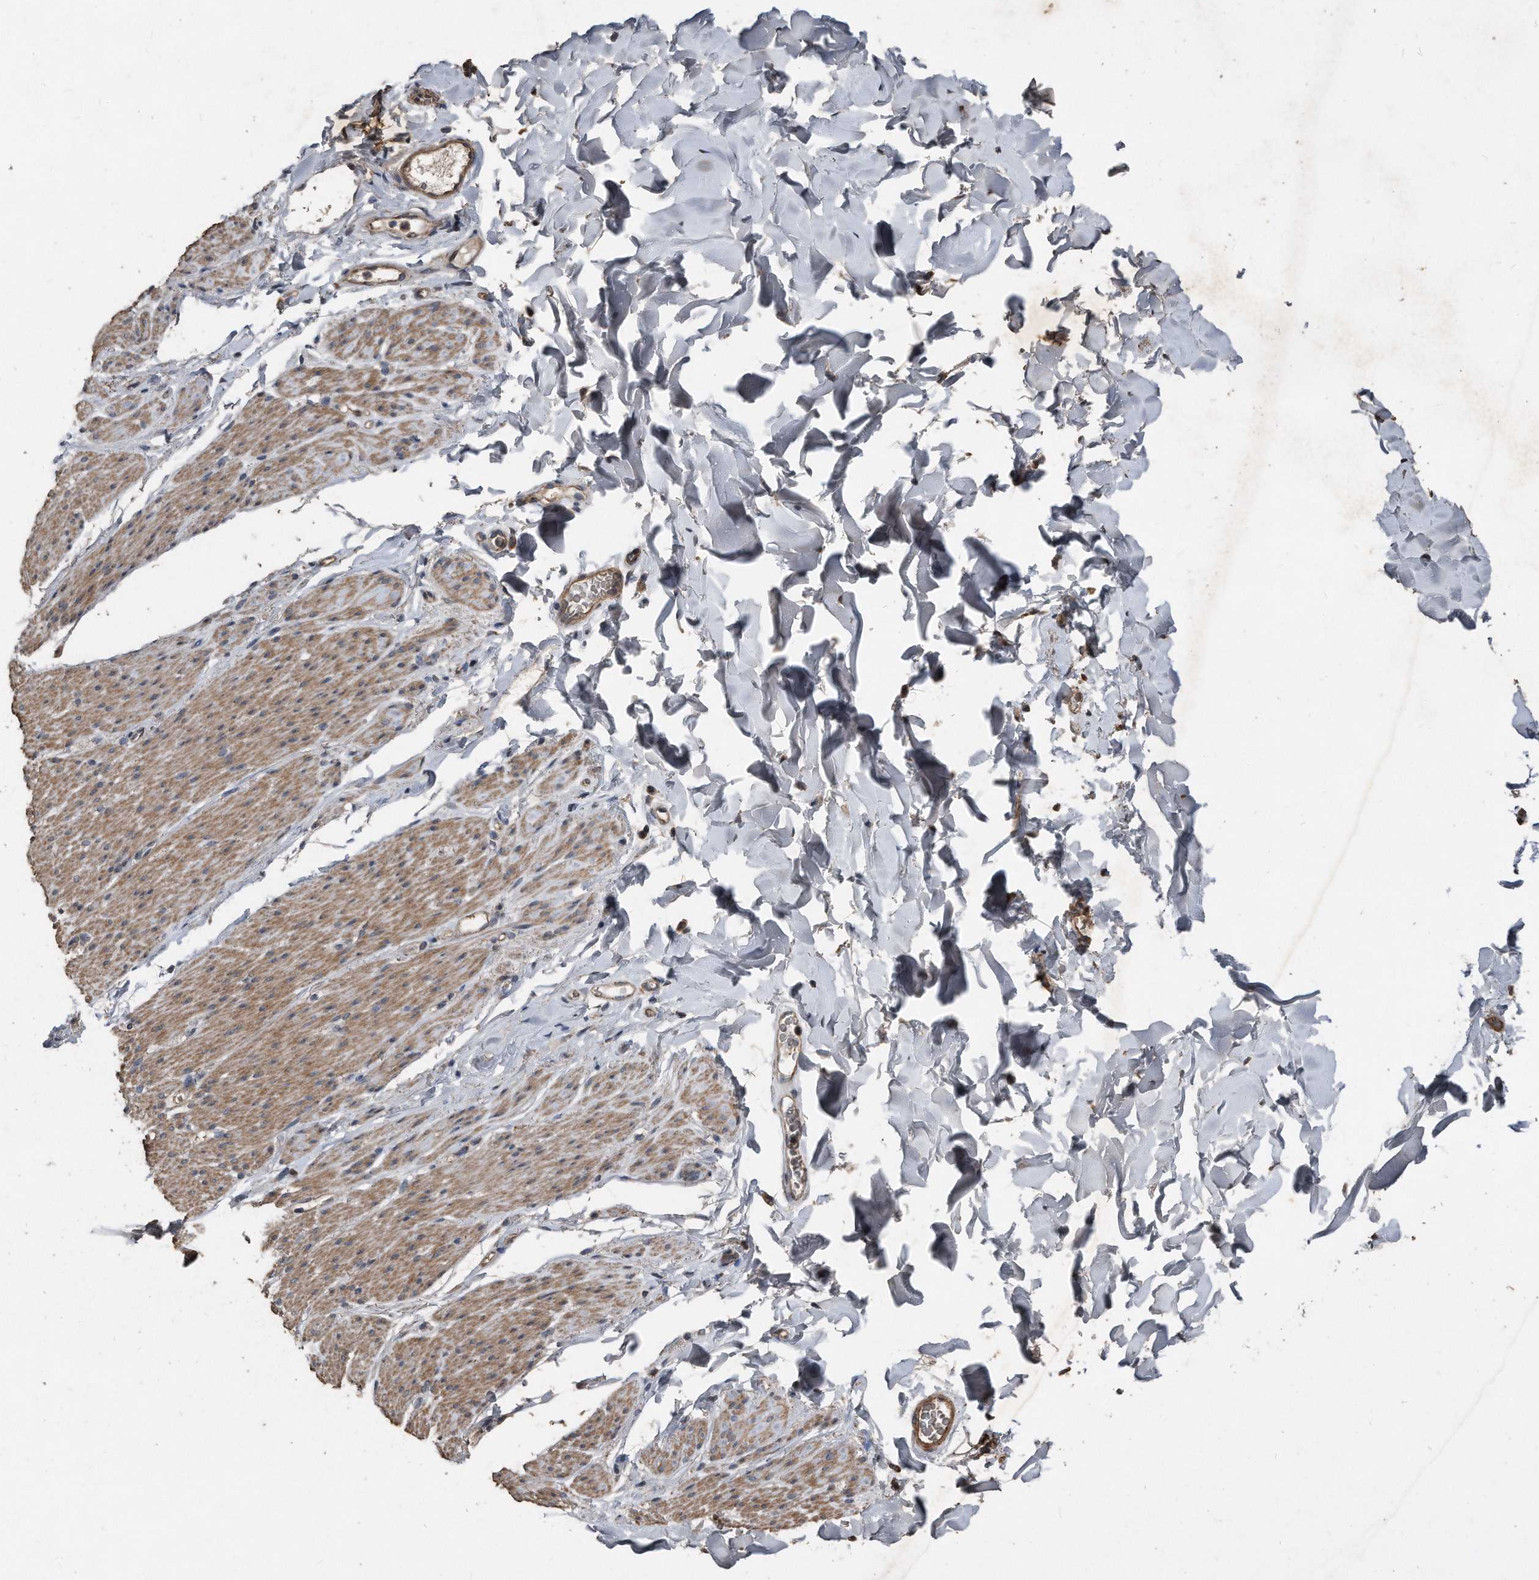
{"staining": {"intensity": "moderate", "quantity": "25%-75%", "location": "cytoplasmic/membranous"}, "tissue": "smooth muscle", "cell_type": "Smooth muscle cells", "image_type": "normal", "snomed": [{"axis": "morphology", "description": "Normal tissue, NOS"}, {"axis": "topography", "description": "Colon"}, {"axis": "topography", "description": "Peripheral nerve tissue"}], "caption": "High-power microscopy captured an immunohistochemistry photomicrograph of normal smooth muscle, revealing moderate cytoplasmic/membranous positivity in approximately 25%-75% of smooth muscle cells. The staining is performed using DAB (3,3'-diaminobenzidine) brown chromogen to label protein expression. The nuclei are counter-stained blue using hematoxylin.", "gene": "ANKRD10", "patient": {"sex": "female", "age": 61}}